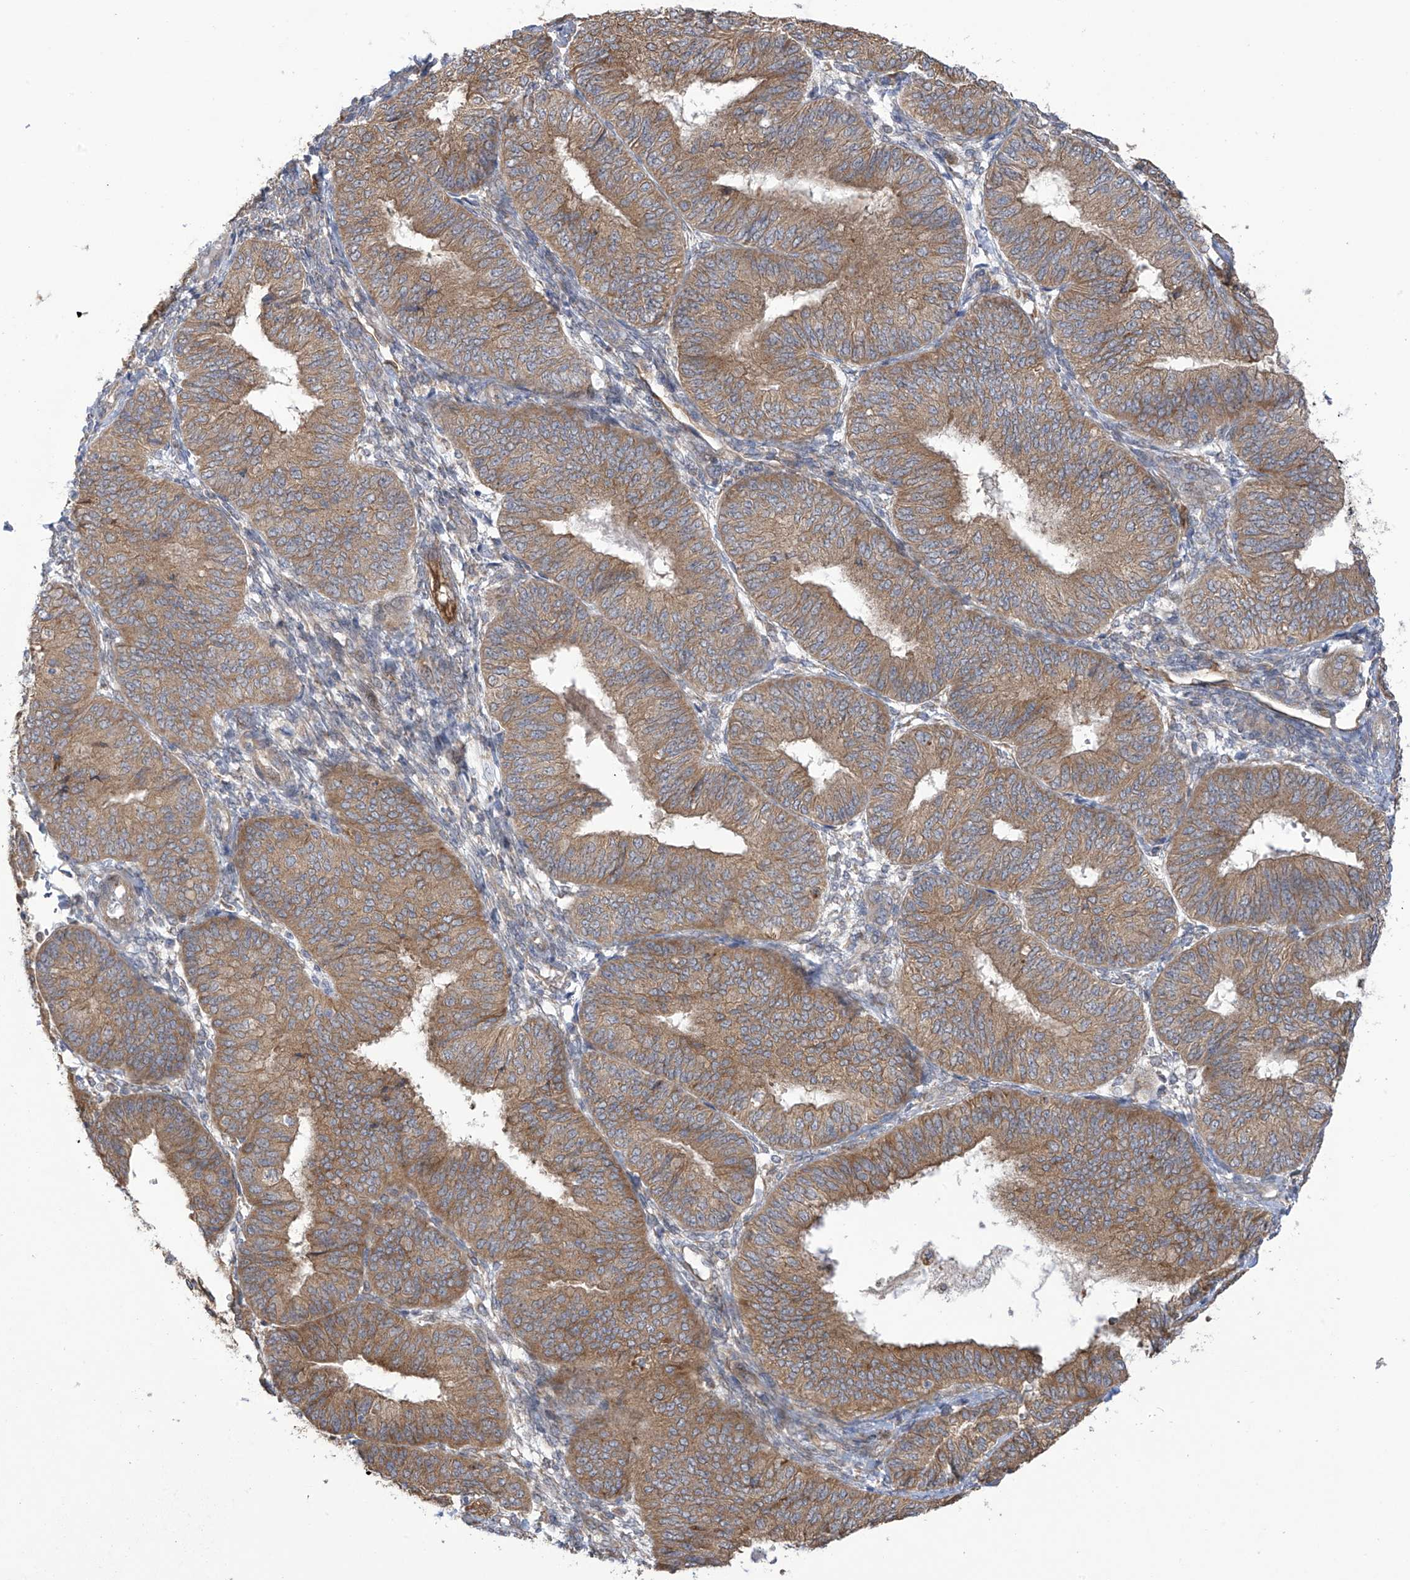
{"staining": {"intensity": "moderate", "quantity": ">75%", "location": "cytoplasmic/membranous"}, "tissue": "endometrial cancer", "cell_type": "Tumor cells", "image_type": "cancer", "snomed": [{"axis": "morphology", "description": "Adenocarcinoma, NOS"}, {"axis": "topography", "description": "Endometrium"}], "caption": "The photomicrograph exhibits a brown stain indicating the presence of a protein in the cytoplasmic/membranous of tumor cells in adenocarcinoma (endometrial).", "gene": "KIAA1522", "patient": {"sex": "female", "age": 58}}